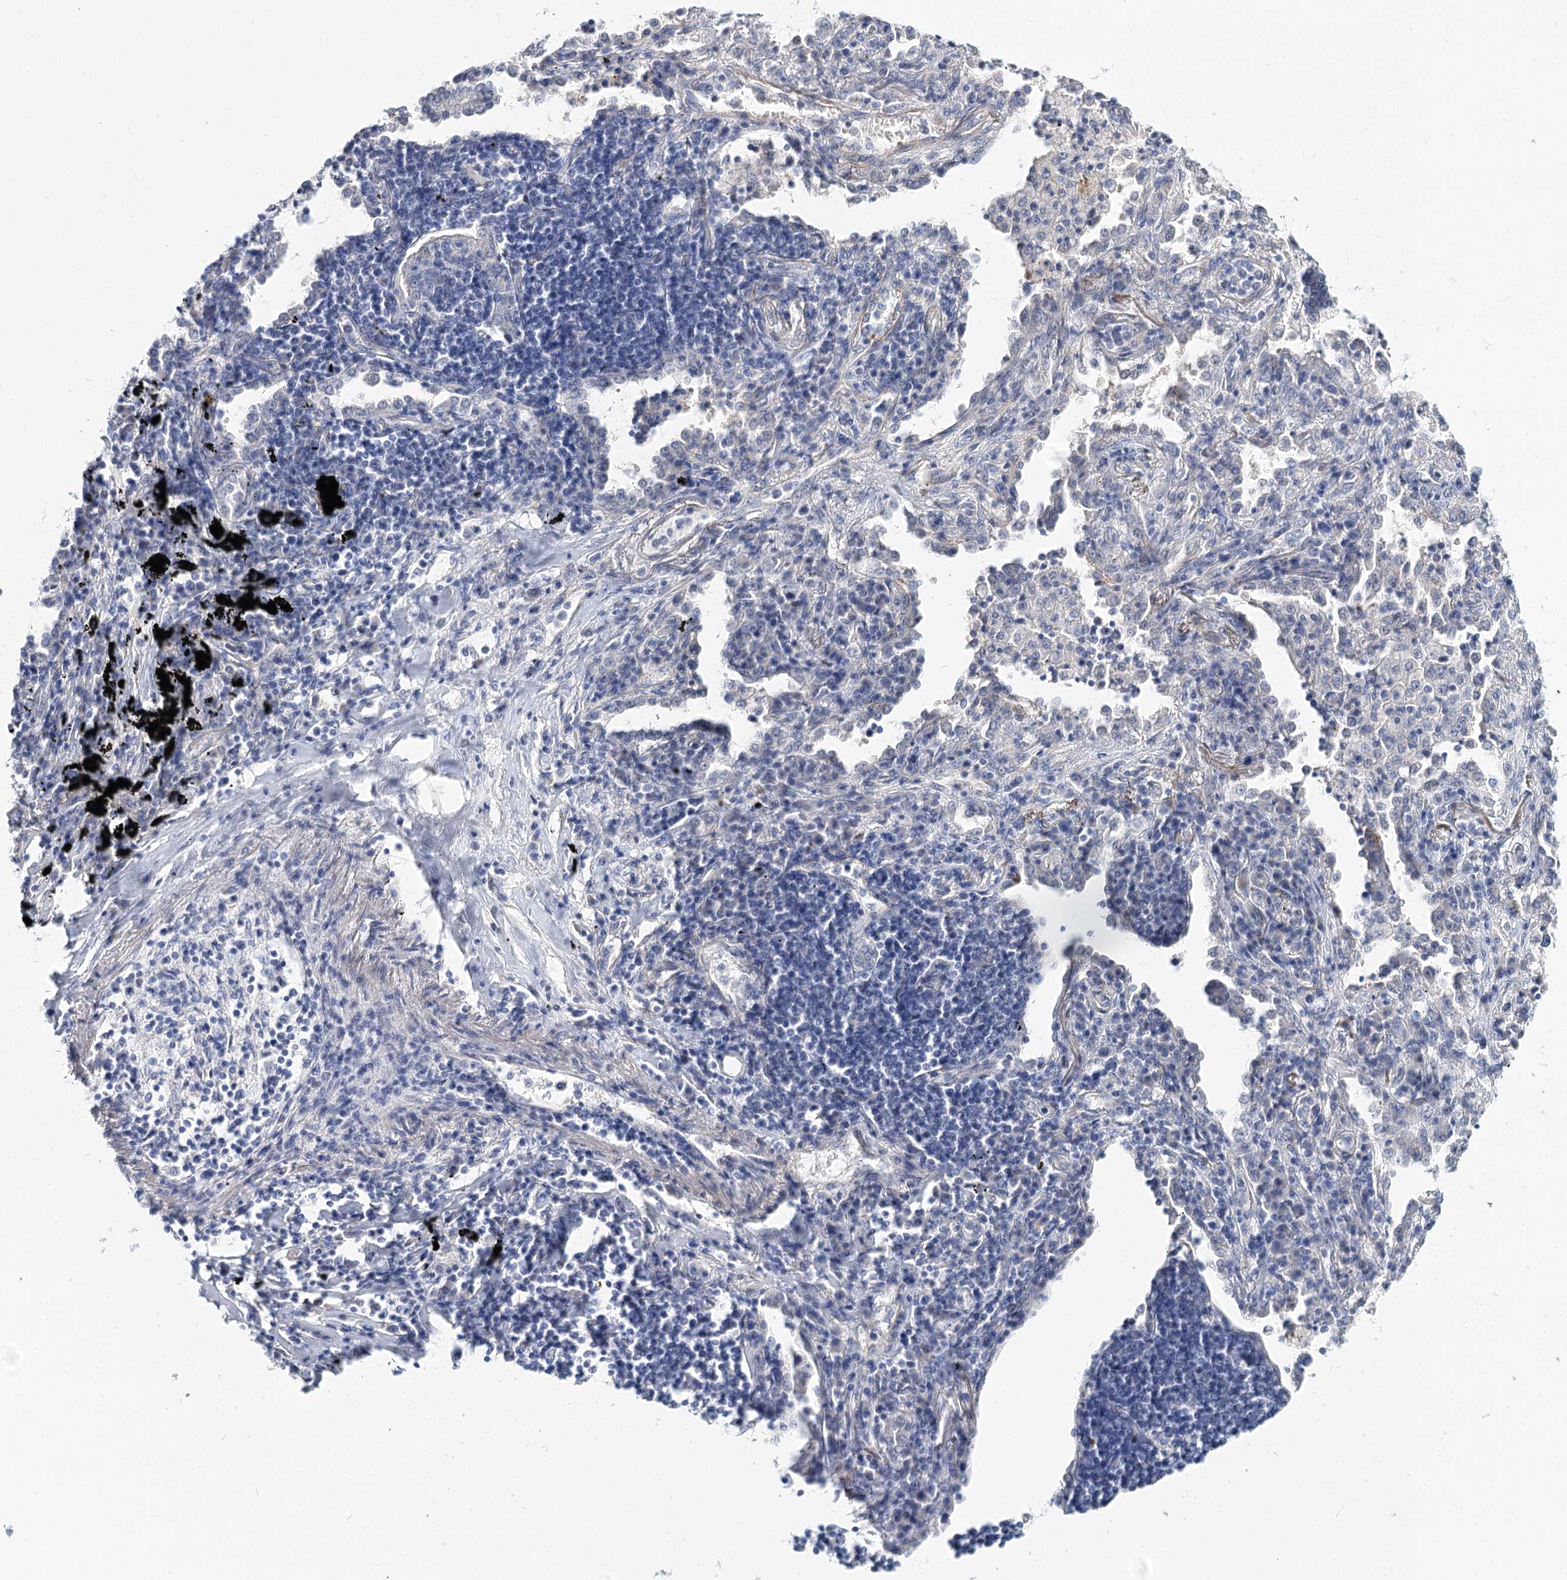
{"staining": {"intensity": "weak", "quantity": "<25%", "location": "cytoplasmic/membranous"}, "tissue": "lung cancer", "cell_type": "Tumor cells", "image_type": "cancer", "snomed": [{"axis": "morphology", "description": "Squamous cell carcinoma, NOS"}, {"axis": "topography", "description": "Lung"}], "caption": "This is an IHC photomicrograph of lung cancer (squamous cell carcinoma). There is no staining in tumor cells.", "gene": "TEX12", "patient": {"sex": "female", "age": 63}}